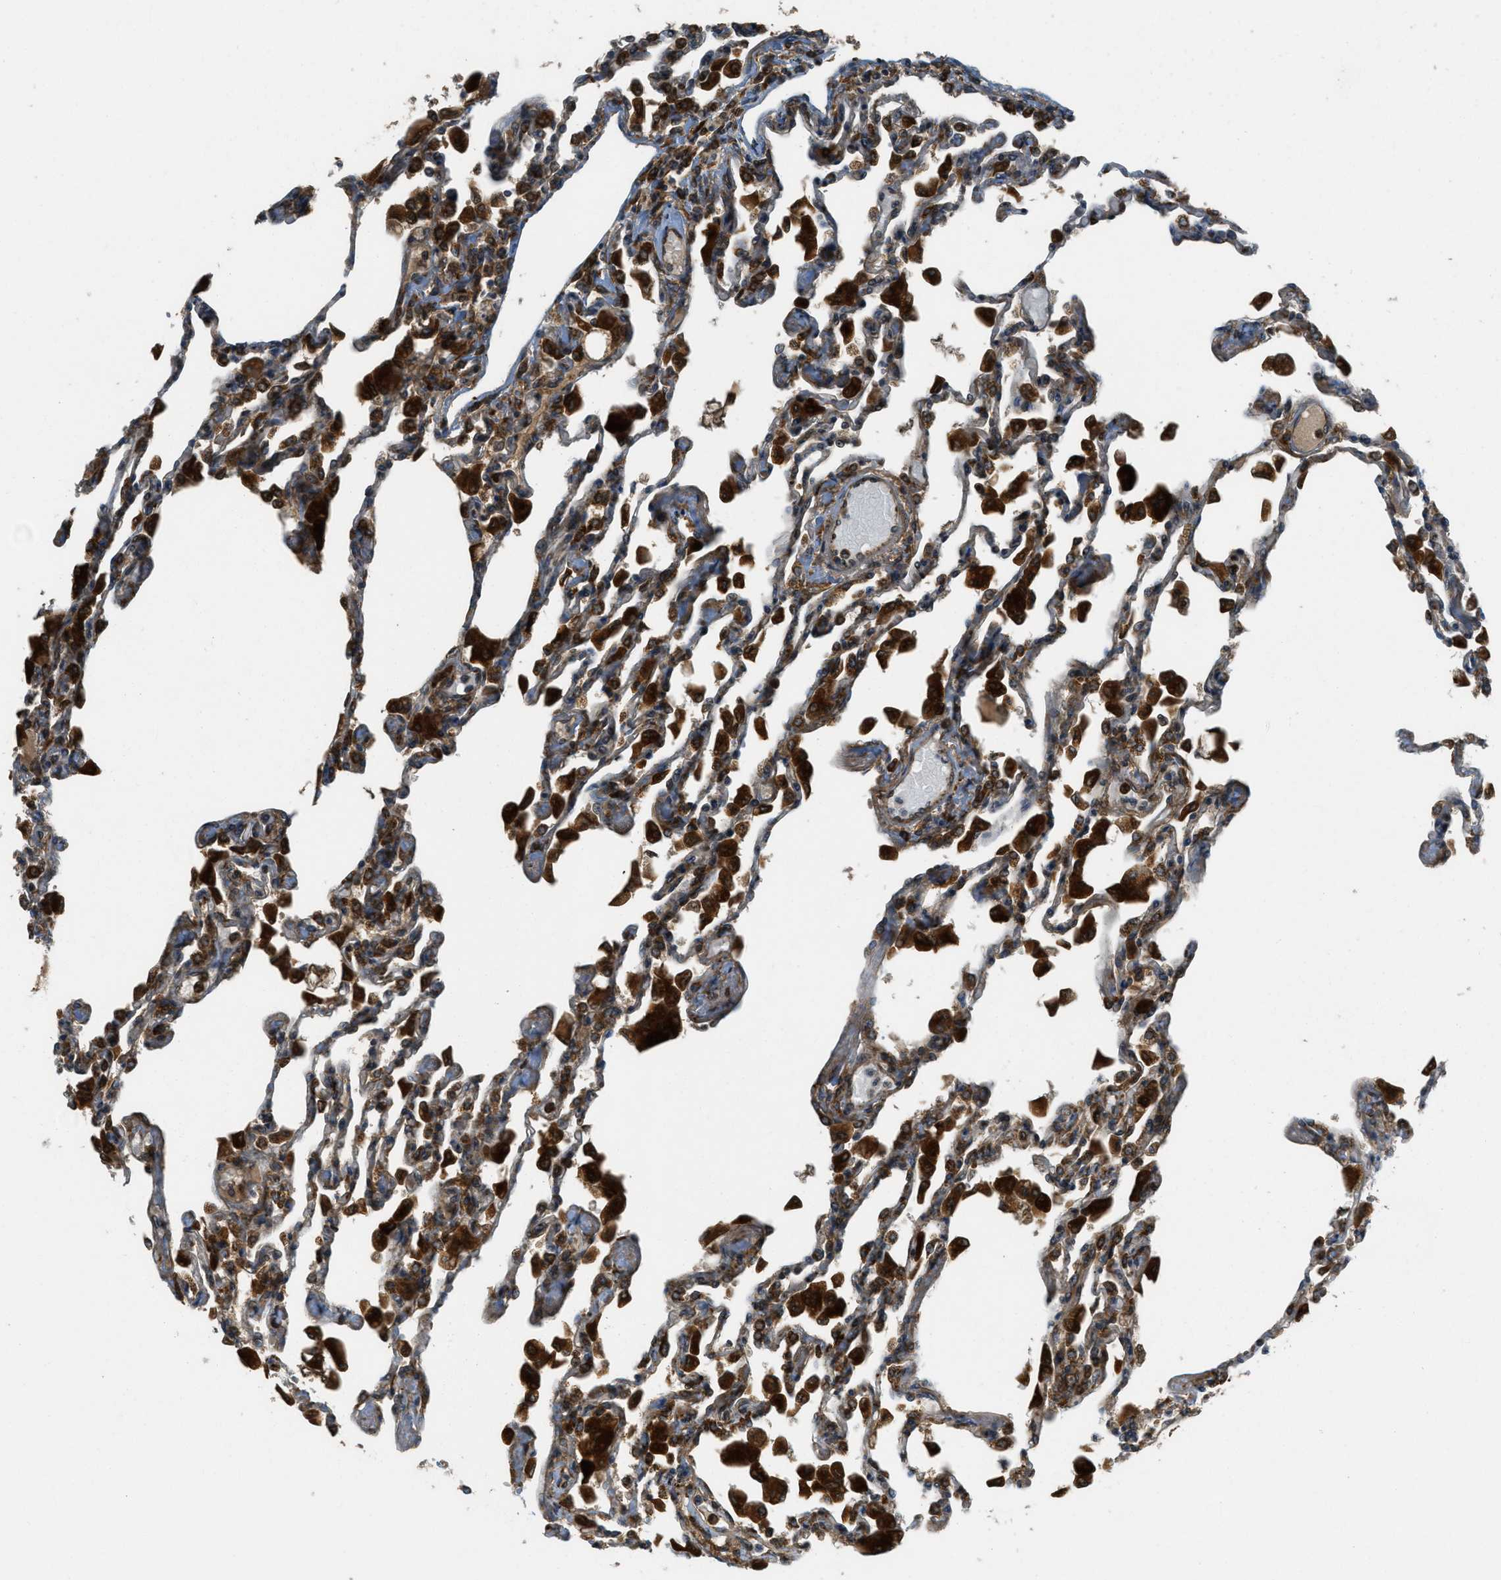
{"staining": {"intensity": "moderate", "quantity": ">75%", "location": "cytoplasmic/membranous"}, "tissue": "lung", "cell_type": "Alveolar cells", "image_type": "normal", "snomed": [{"axis": "morphology", "description": "Normal tissue, NOS"}, {"axis": "topography", "description": "Bronchus"}, {"axis": "topography", "description": "Lung"}], "caption": "This image demonstrates immunohistochemistry (IHC) staining of benign lung, with medium moderate cytoplasmic/membranous staining in about >75% of alveolar cells.", "gene": "PCDH18", "patient": {"sex": "female", "age": 49}}